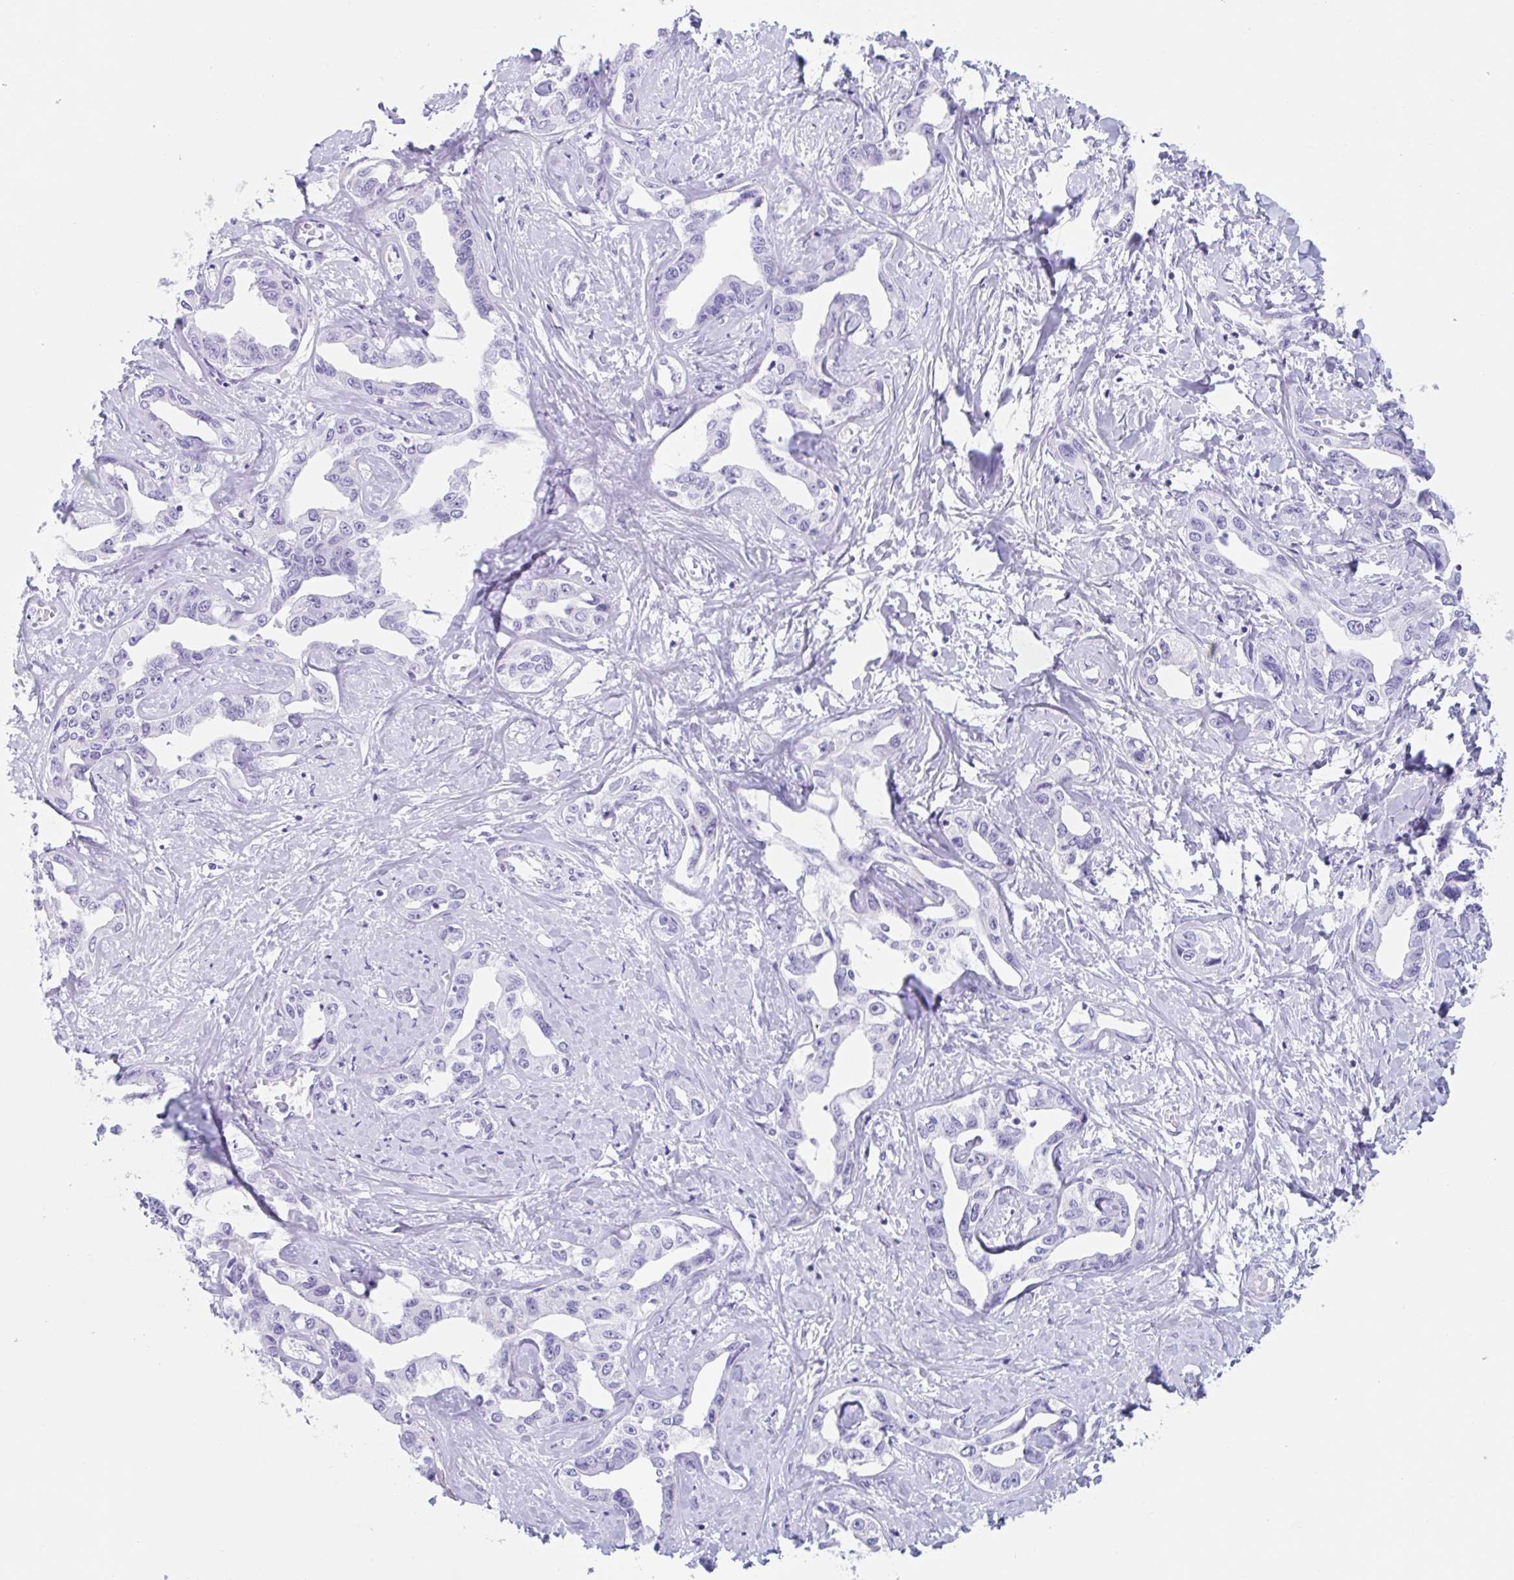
{"staining": {"intensity": "negative", "quantity": "none", "location": "none"}, "tissue": "liver cancer", "cell_type": "Tumor cells", "image_type": "cancer", "snomed": [{"axis": "morphology", "description": "Cholangiocarcinoma"}, {"axis": "topography", "description": "Liver"}], "caption": "Immunohistochemical staining of human liver cancer displays no significant staining in tumor cells. (DAB immunohistochemistry, high magnification).", "gene": "CPTP", "patient": {"sex": "male", "age": 59}}